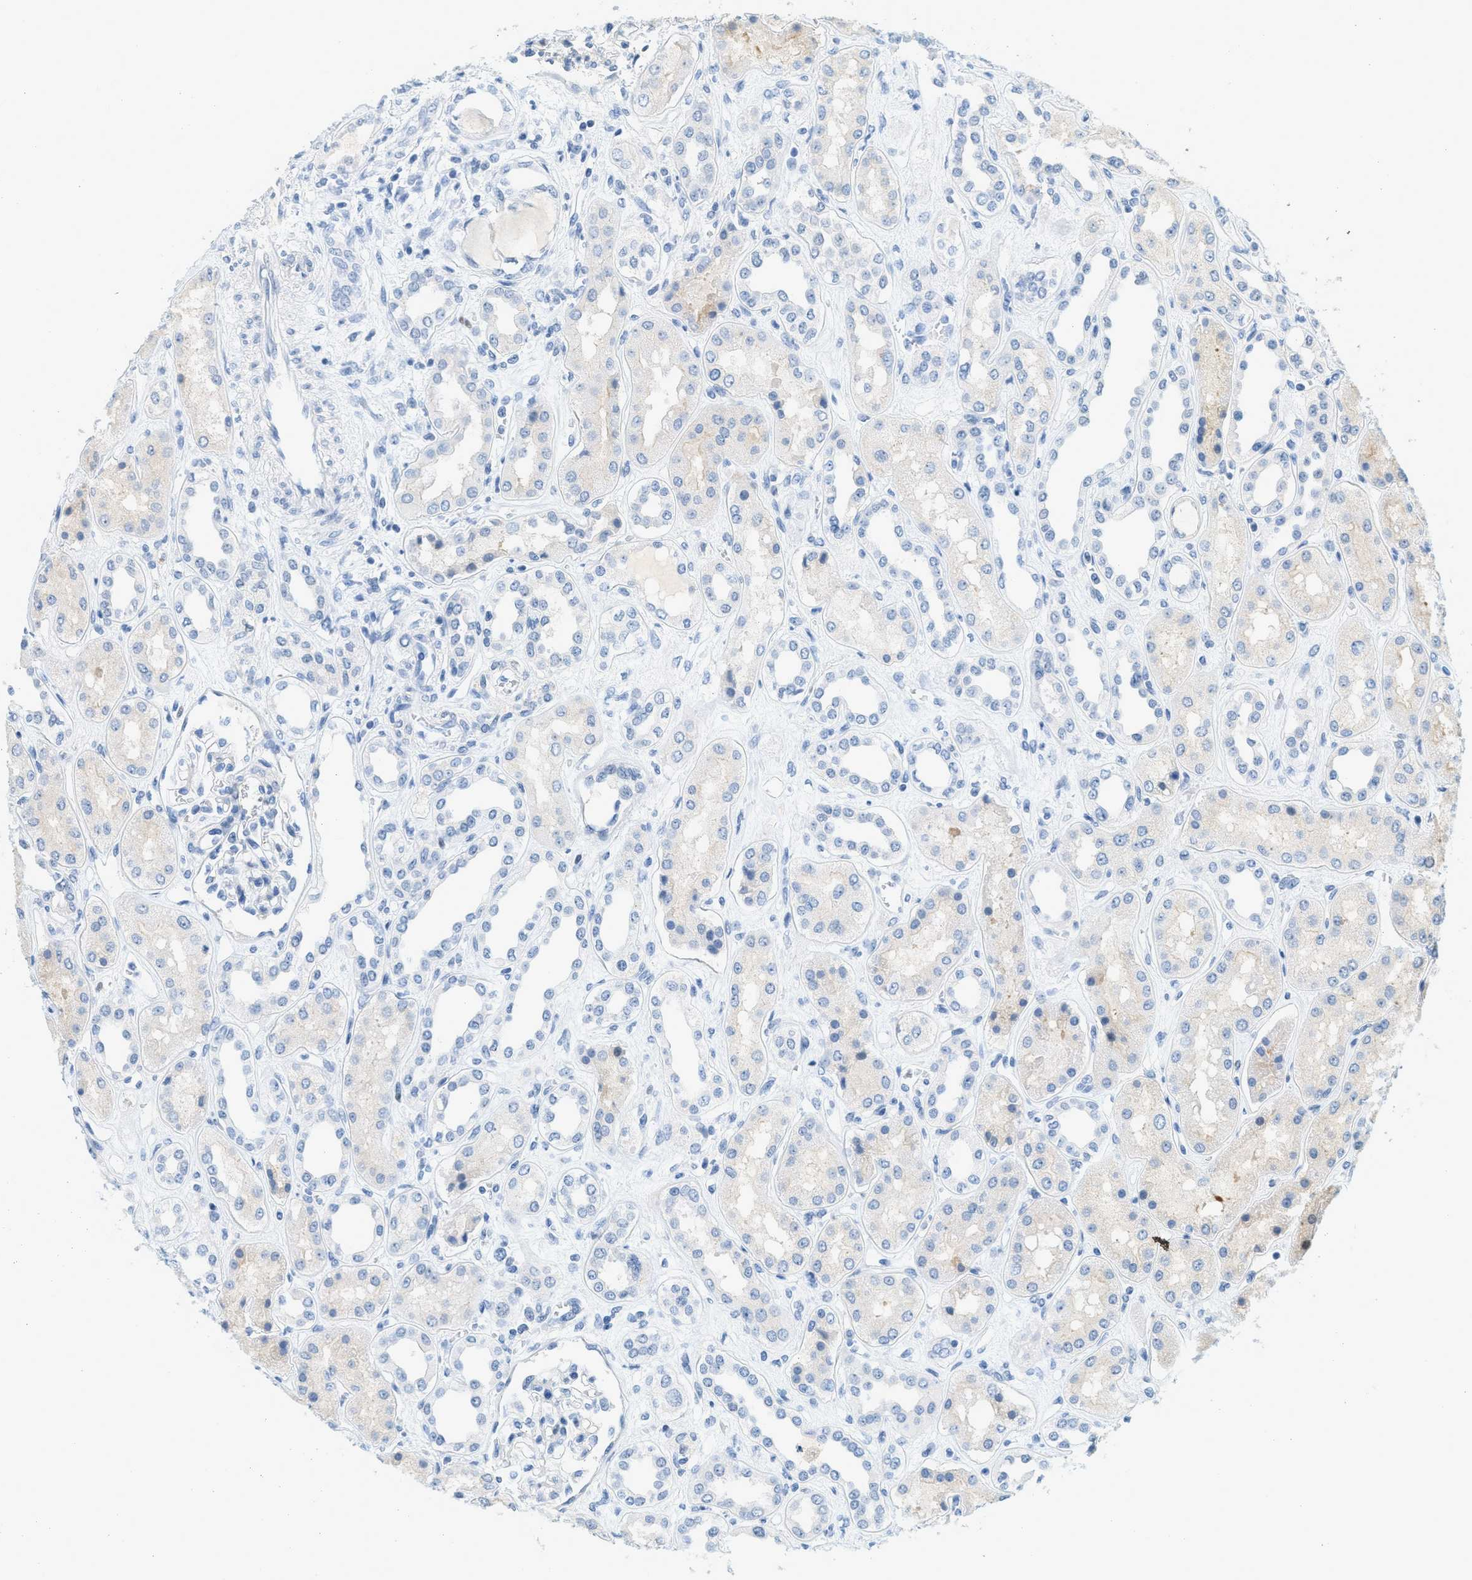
{"staining": {"intensity": "negative", "quantity": "none", "location": "none"}, "tissue": "kidney", "cell_type": "Cells in glomeruli", "image_type": "normal", "snomed": [{"axis": "morphology", "description": "Normal tissue, NOS"}, {"axis": "topography", "description": "Kidney"}], "caption": "Immunohistochemistry (IHC) histopathology image of benign kidney: kidney stained with DAB shows no significant protein positivity in cells in glomeruli.", "gene": "CYP4X1", "patient": {"sex": "male", "age": 59}}